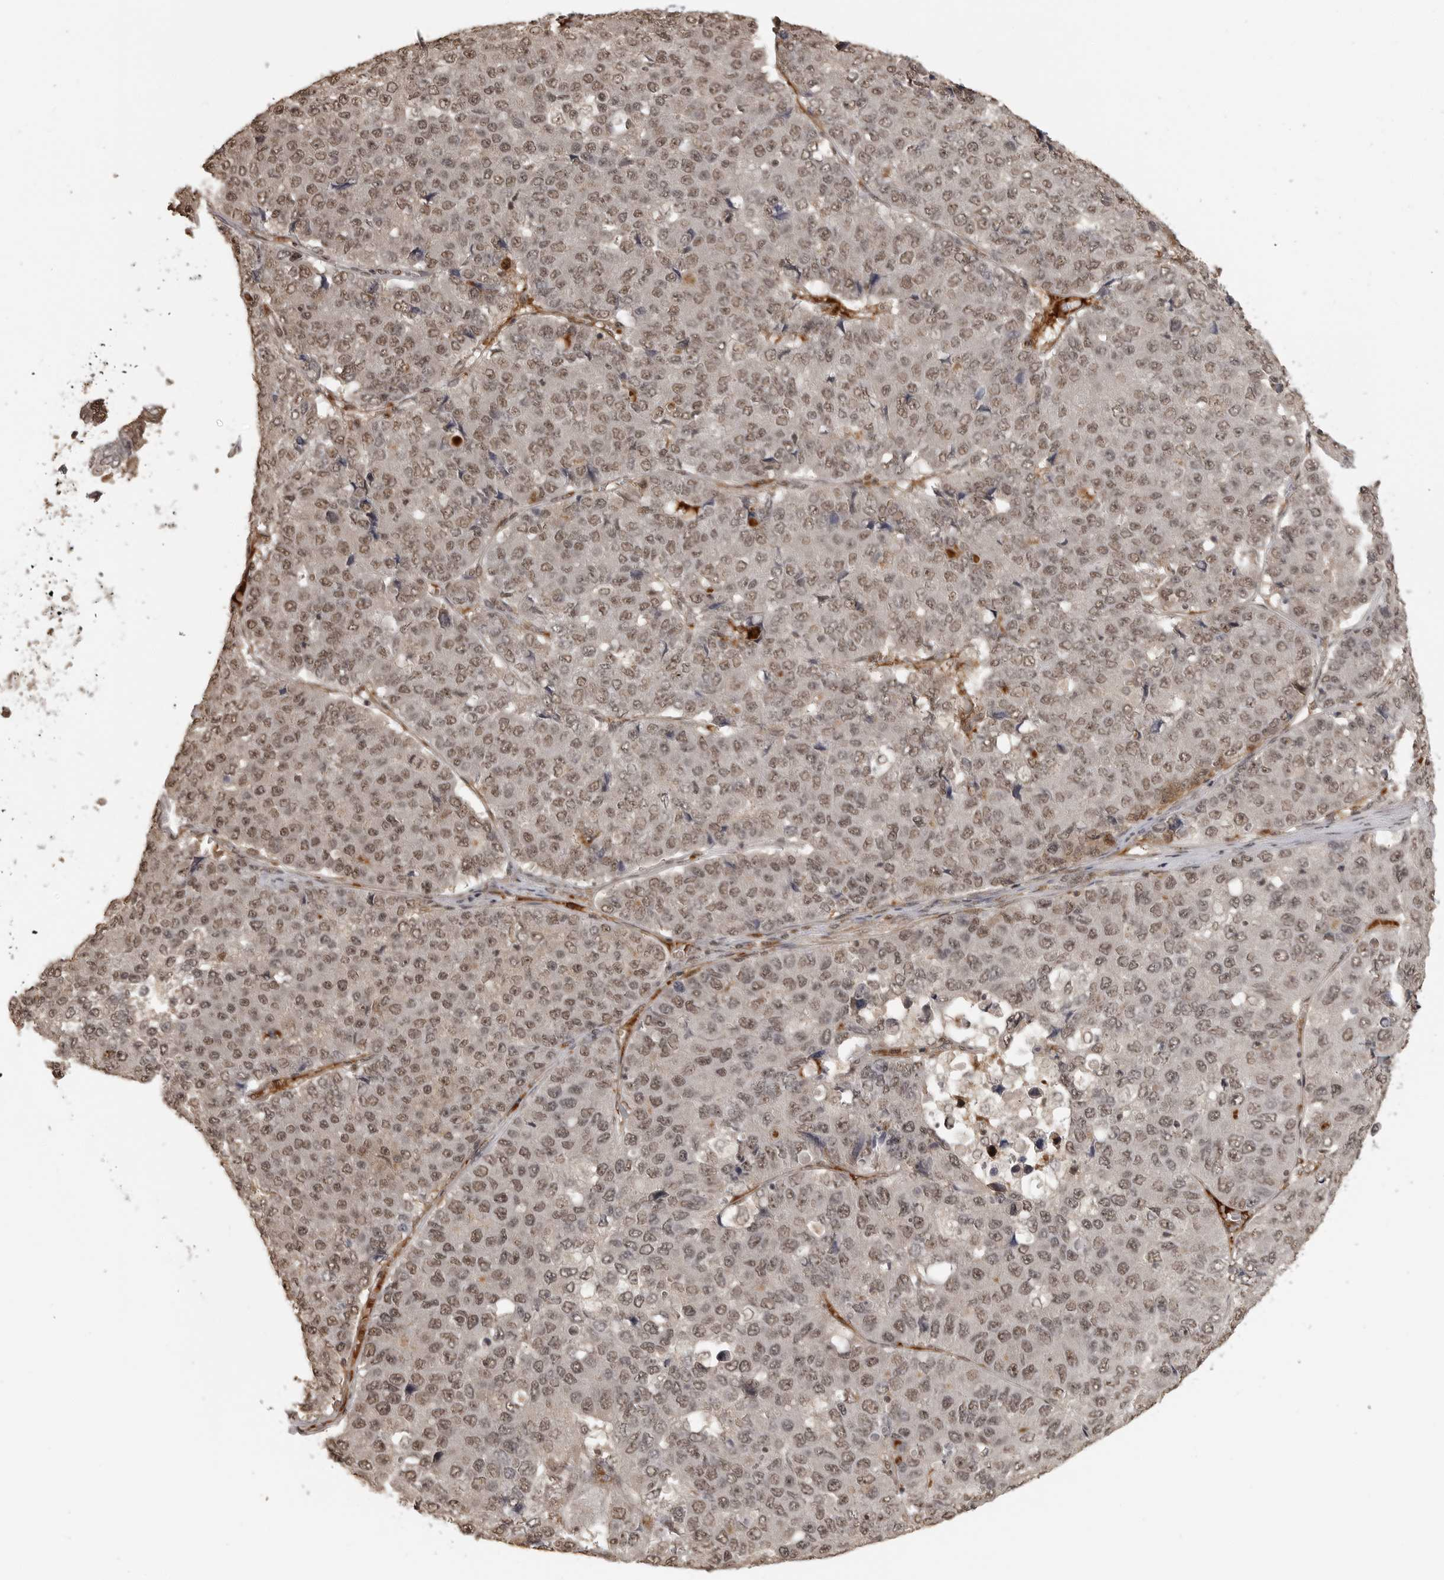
{"staining": {"intensity": "moderate", "quantity": ">75%", "location": "nuclear"}, "tissue": "pancreatic cancer", "cell_type": "Tumor cells", "image_type": "cancer", "snomed": [{"axis": "morphology", "description": "Adenocarcinoma, NOS"}, {"axis": "topography", "description": "Pancreas"}], "caption": "A medium amount of moderate nuclear positivity is identified in about >75% of tumor cells in pancreatic adenocarcinoma tissue.", "gene": "CLOCK", "patient": {"sex": "male", "age": 50}}